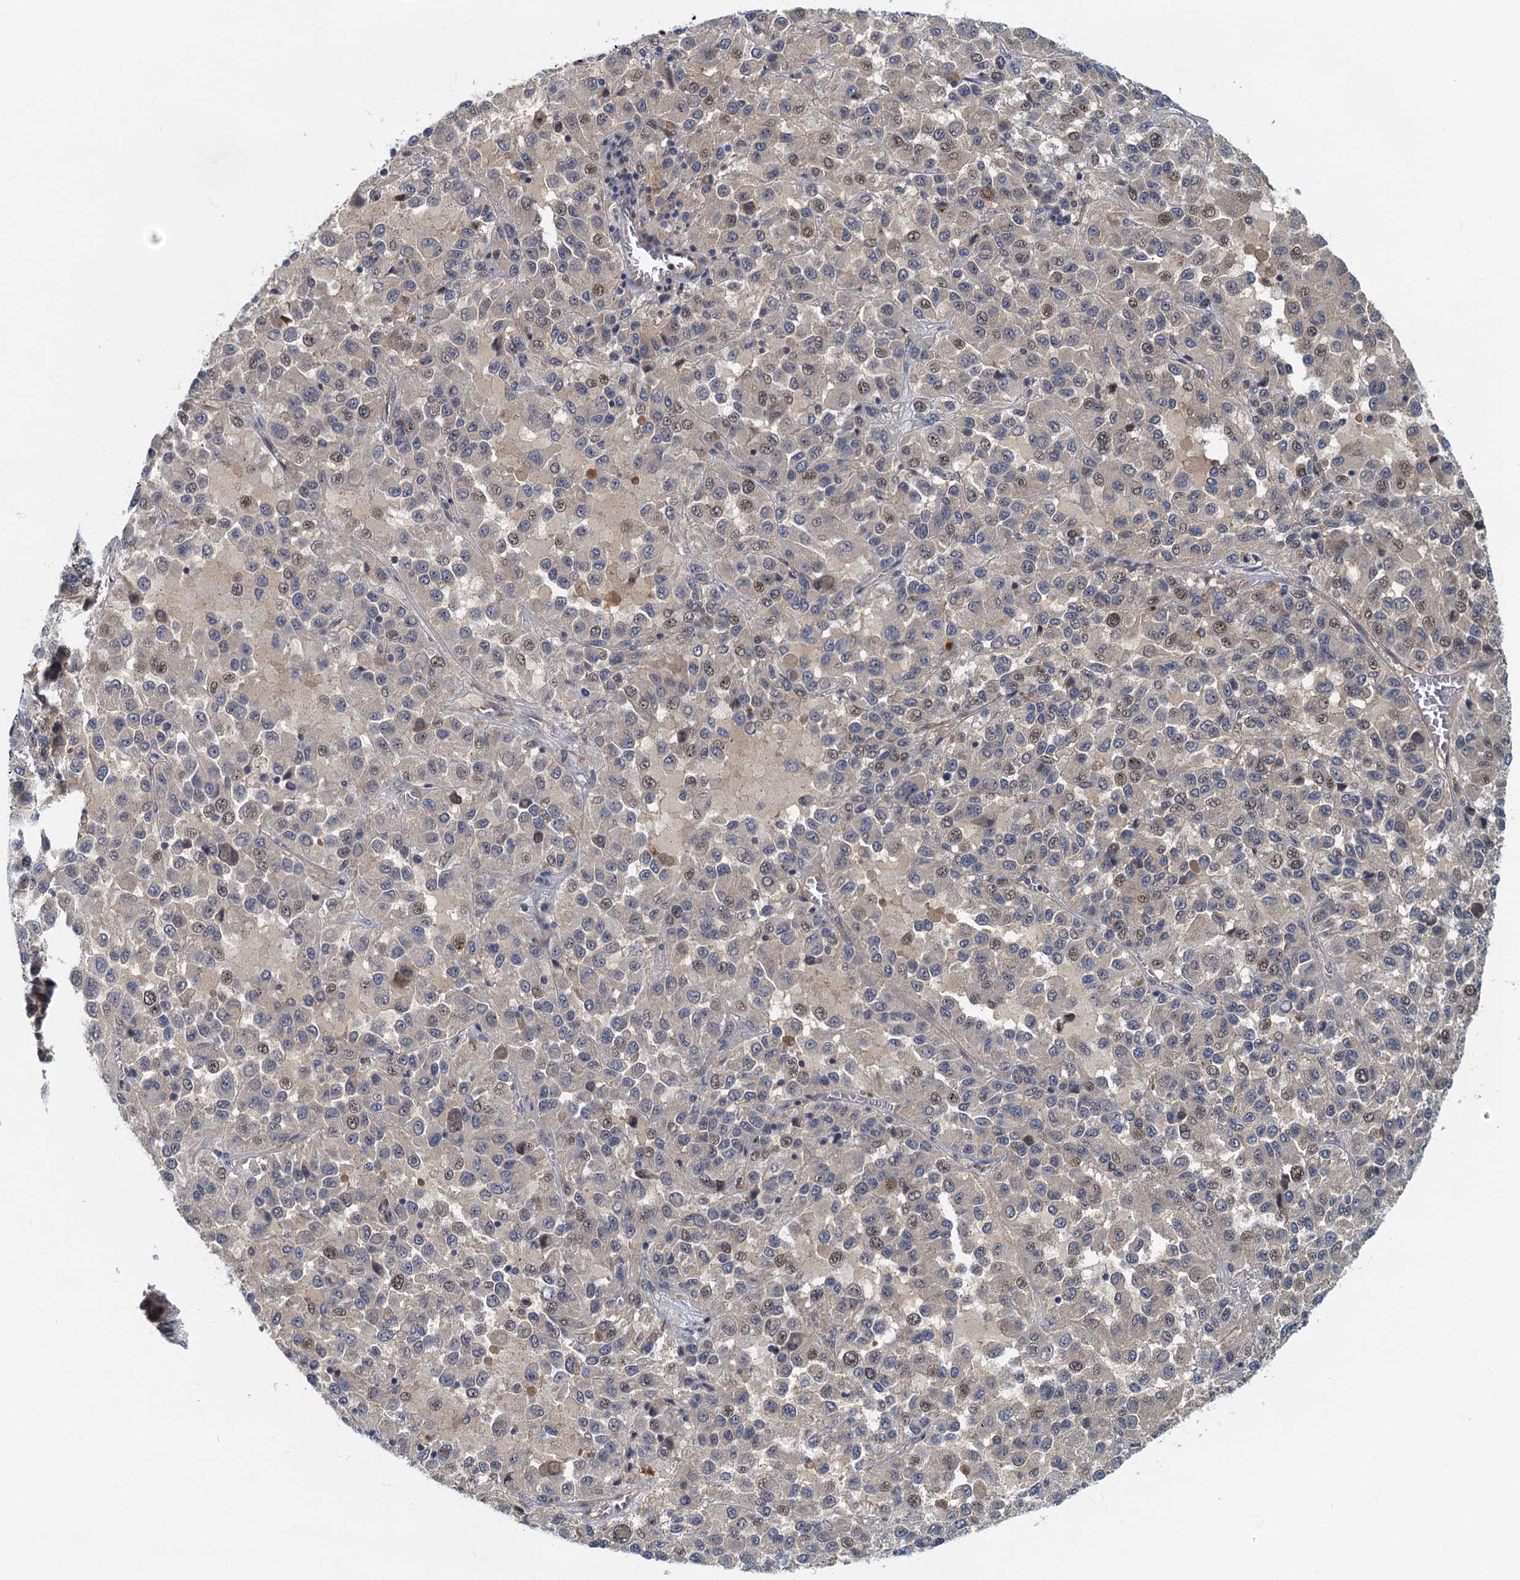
{"staining": {"intensity": "negative", "quantity": "none", "location": "none"}, "tissue": "melanoma", "cell_type": "Tumor cells", "image_type": "cancer", "snomed": [{"axis": "morphology", "description": "Malignant melanoma, Metastatic site"}, {"axis": "topography", "description": "Lung"}], "caption": "IHC of human malignant melanoma (metastatic site) shows no expression in tumor cells.", "gene": "CKAP2L", "patient": {"sex": "male", "age": 64}}